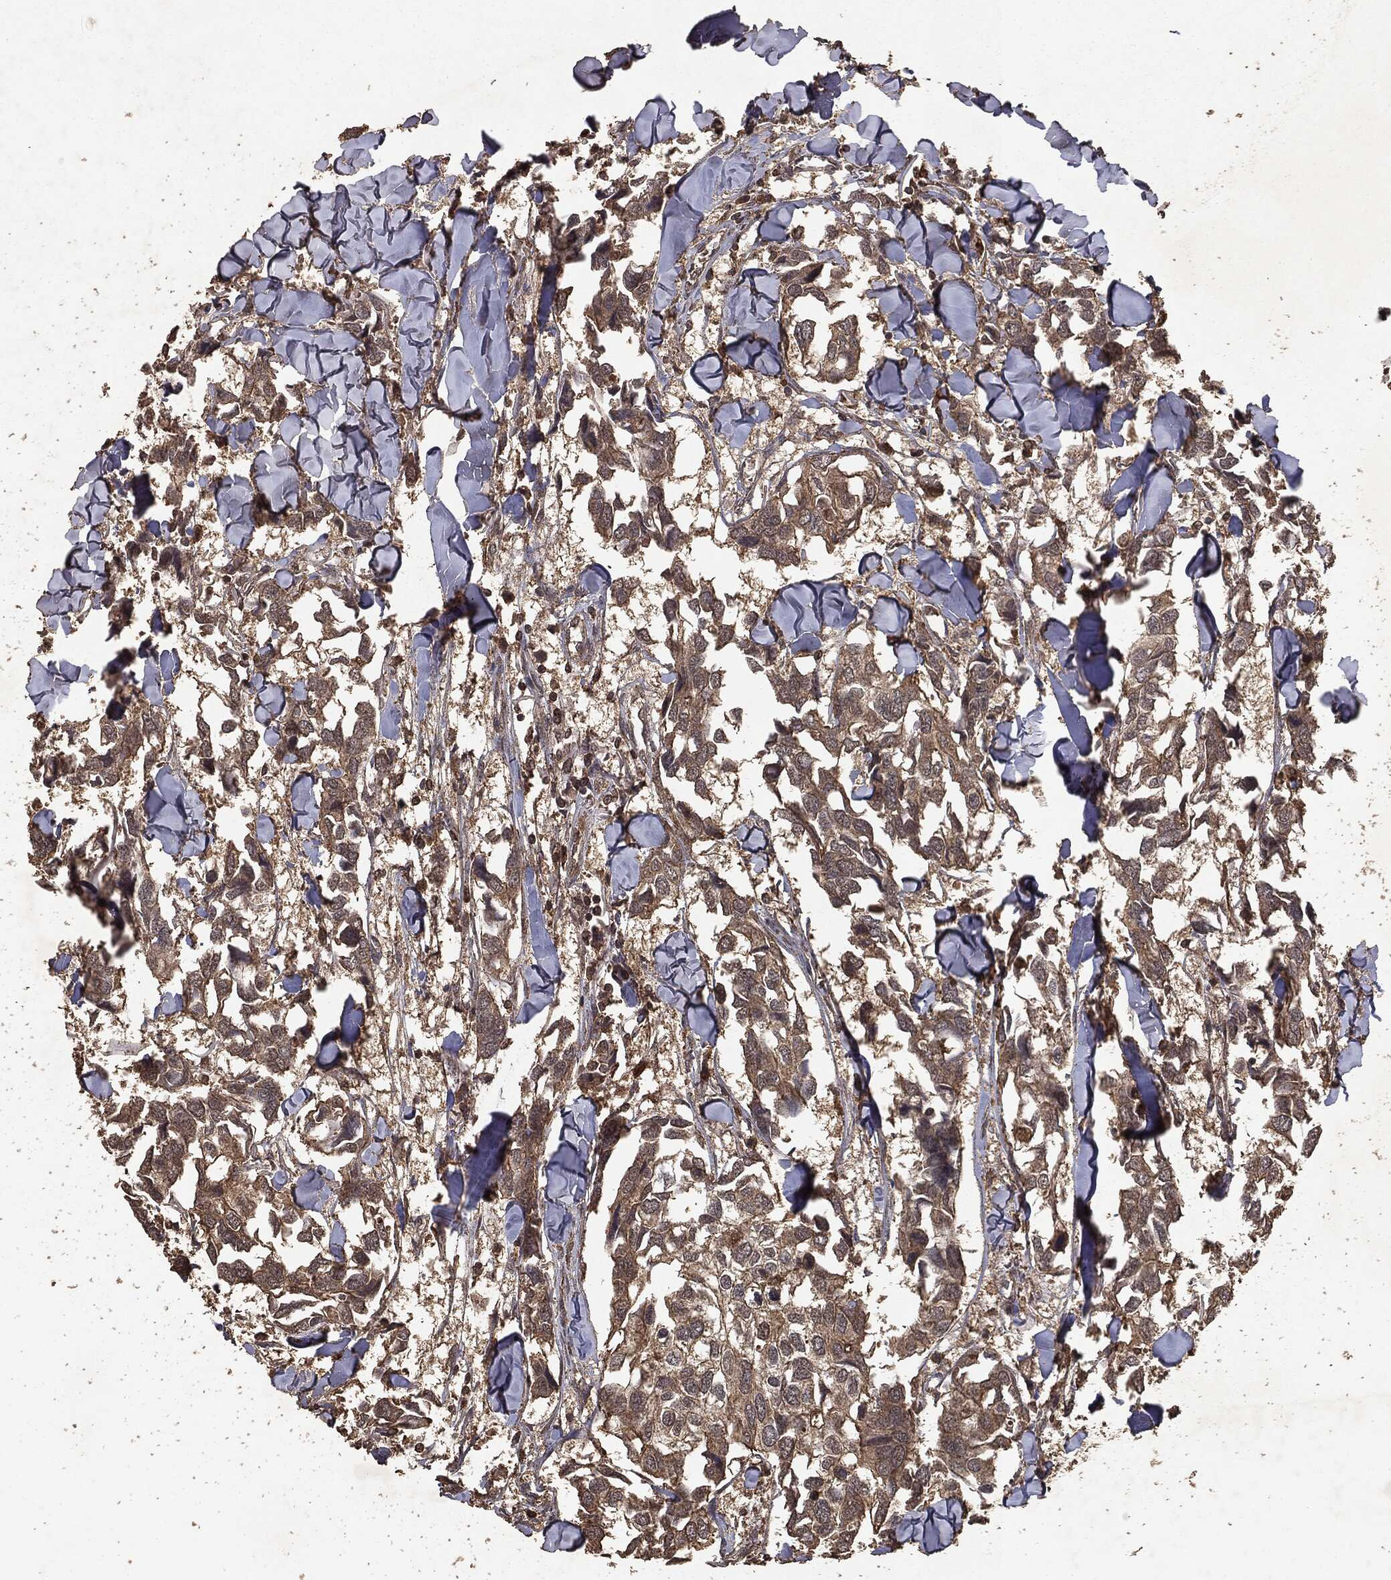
{"staining": {"intensity": "moderate", "quantity": ">75%", "location": "cytoplasmic/membranous"}, "tissue": "breast cancer", "cell_type": "Tumor cells", "image_type": "cancer", "snomed": [{"axis": "morphology", "description": "Duct carcinoma"}, {"axis": "topography", "description": "Breast"}], "caption": "Moderate cytoplasmic/membranous expression is seen in about >75% of tumor cells in breast infiltrating ductal carcinoma.", "gene": "NME1", "patient": {"sex": "female", "age": 83}}